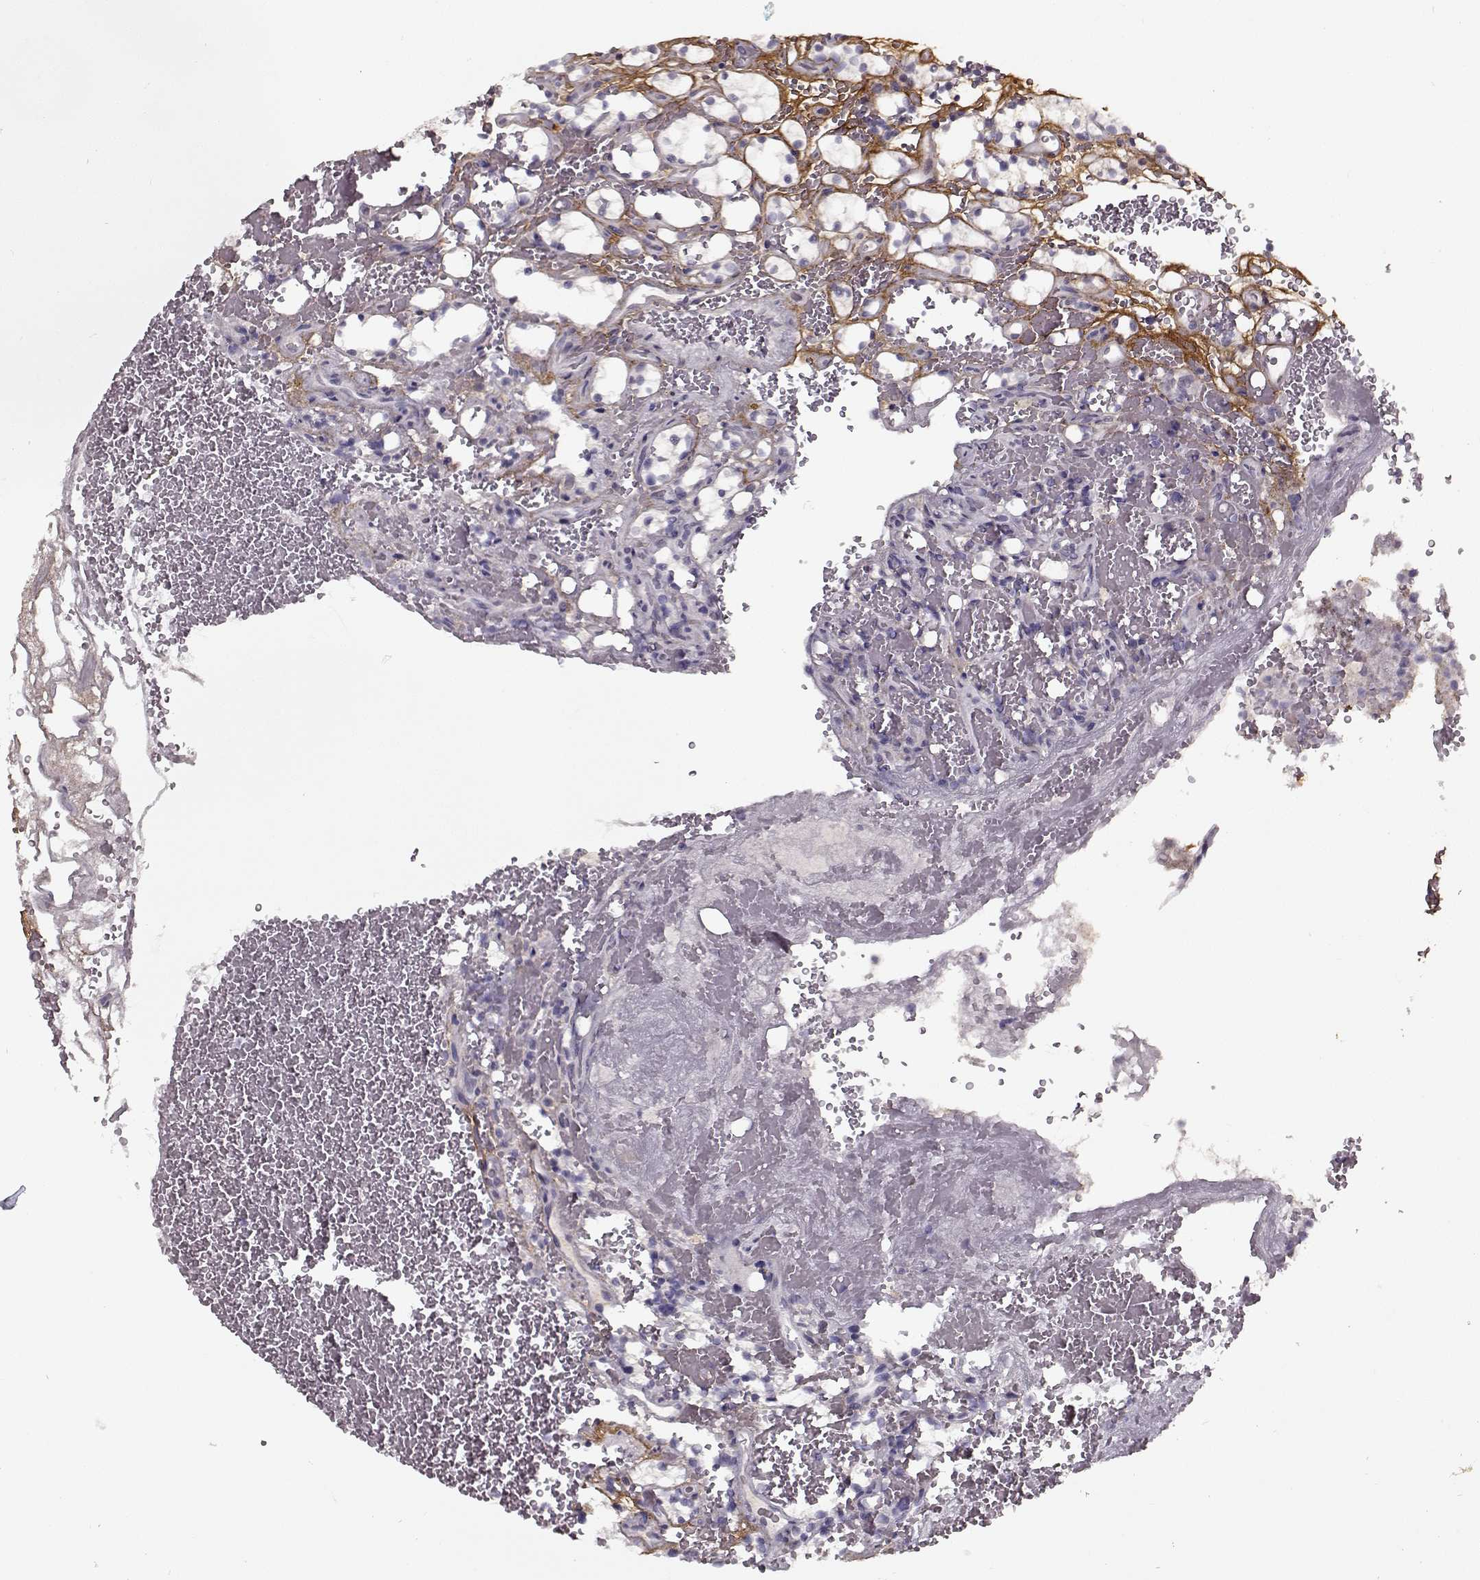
{"staining": {"intensity": "negative", "quantity": "none", "location": "none"}, "tissue": "renal cancer", "cell_type": "Tumor cells", "image_type": "cancer", "snomed": [{"axis": "morphology", "description": "Adenocarcinoma, NOS"}, {"axis": "topography", "description": "Kidney"}], "caption": "DAB (3,3'-diaminobenzidine) immunohistochemical staining of human renal cancer (adenocarcinoma) demonstrates no significant positivity in tumor cells. The staining was performed using DAB to visualize the protein expression in brown, while the nuclei were stained in blue with hematoxylin (Magnification: 20x).", "gene": "LUM", "patient": {"sex": "female", "age": 69}}